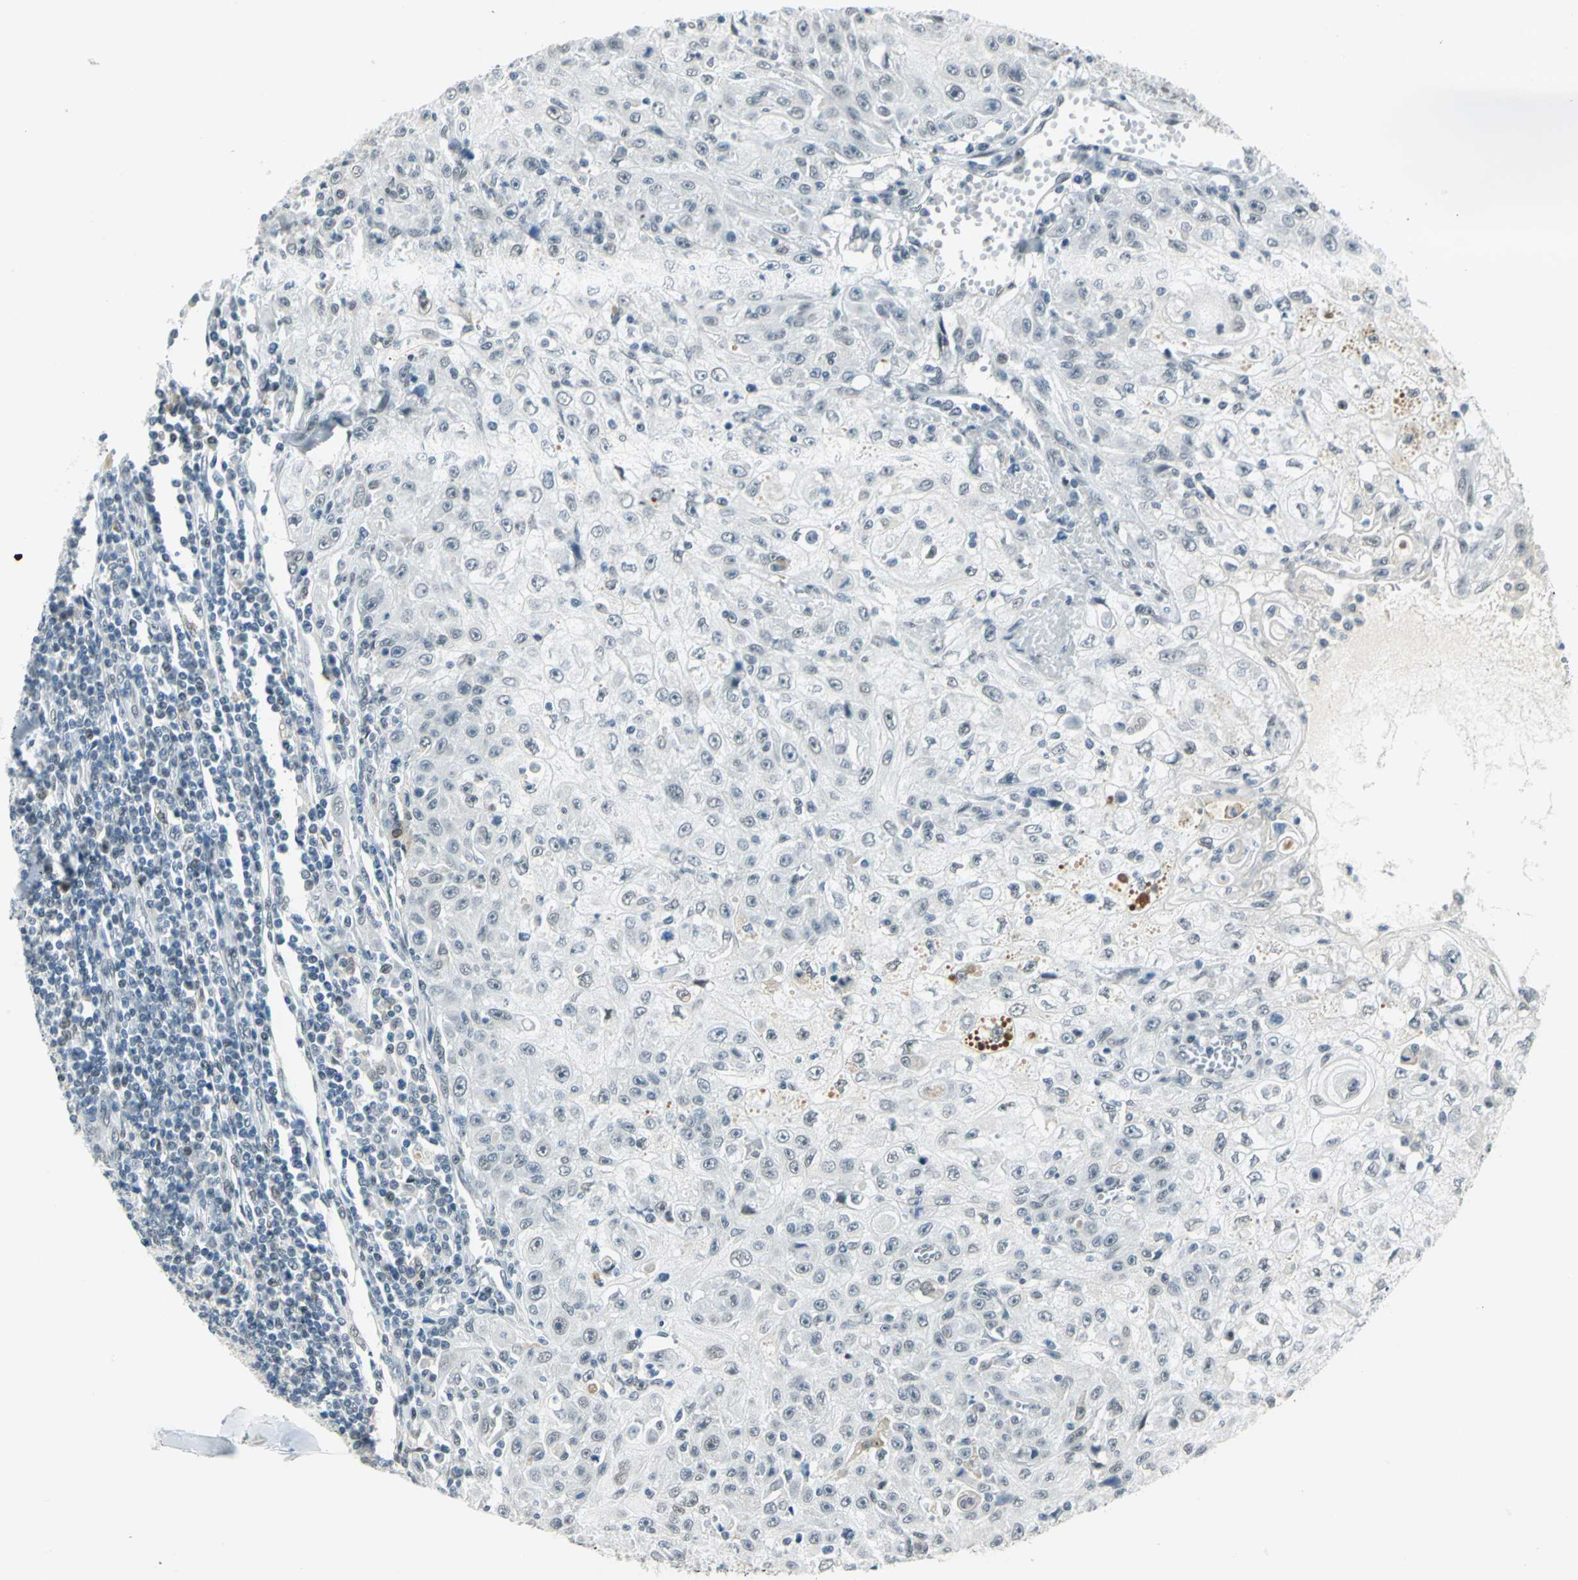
{"staining": {"intensity": "negative", "quantity": "none", "location": "none"}, "tissue": "skin cancer", "cell_type": "Tumor cells", "image_type": "cancer", "snomed": [{"axis": "morphology", "description": "Squamous cell carcinoma, NOS"}, {"axis": "topography", "description": "Skin"}], "caption": "A micrograph of skin squamous cell carcinoma stained for a protein reveals no brown staining in tumor cells. (DAB (3,3'-diaminobenzidine) immunohistochemistry visualized using brightfield microscopy, high magnification).", "gene": "MTMR10", "patient": {"sex": "male", "age": 75}}